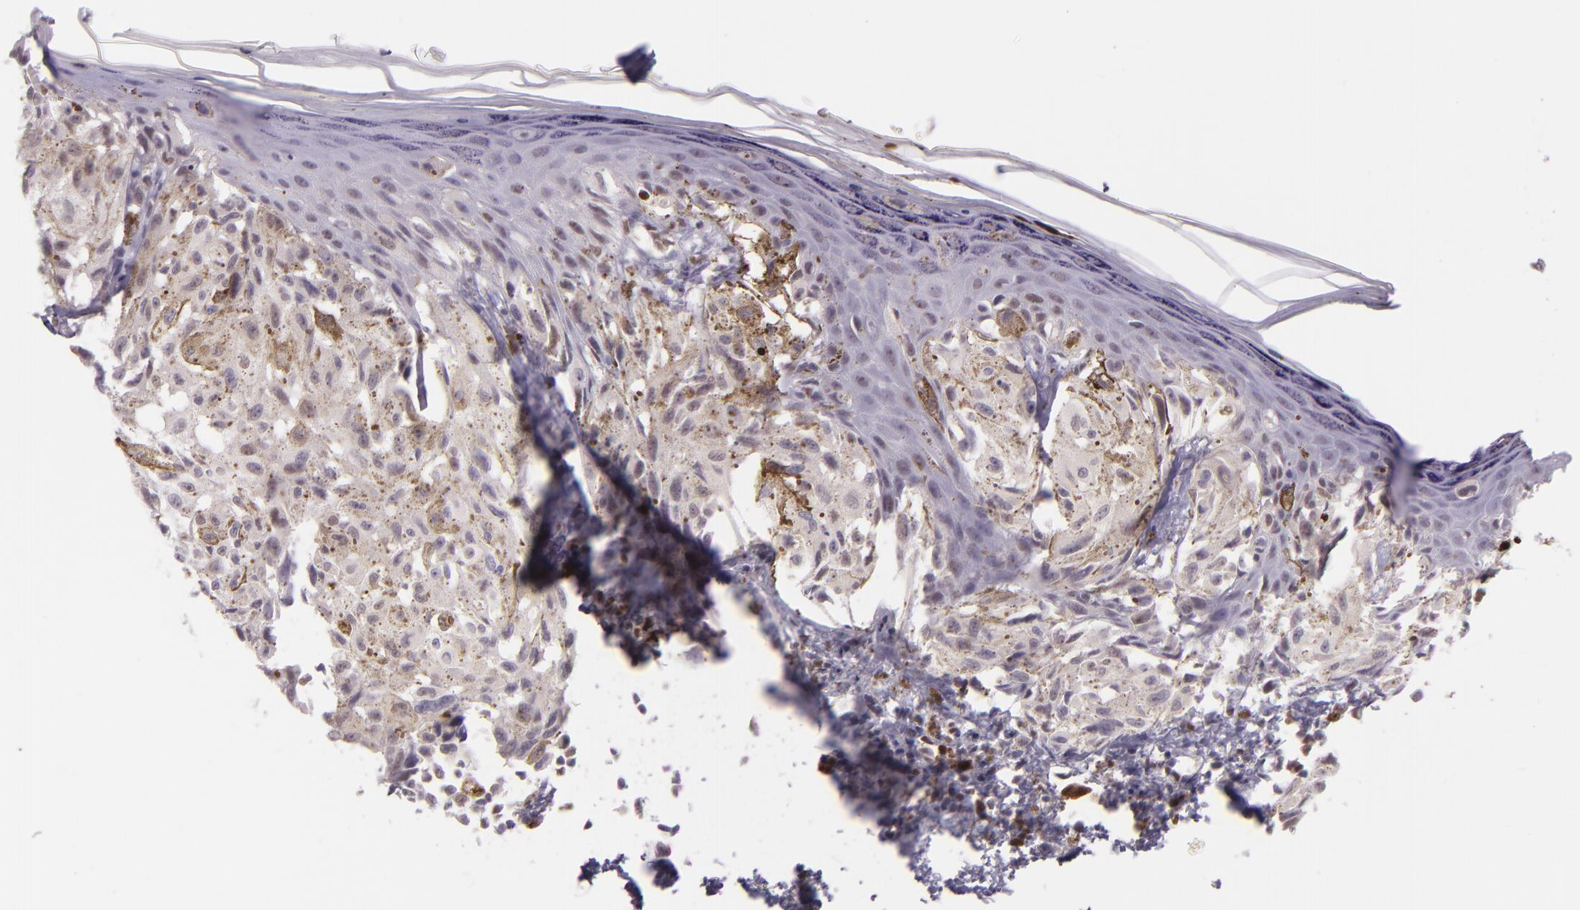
{"staining": {"intensity": "negative", "quantity": "none", "location": "none"}, "tissue": "melanoma", "cell_type": "Tumor cells", "image_type": "cancer", "snomed": [{"axis": "morphology", "description": "Malignant melanoma, NOS"}, {"axis": "topography", "description": "Skin"}], "caption": "Immunohistochemistry (IHC) of malignant melanoma shows no positivity in tumor cells. The staining is performed using DAB brown chromogen with nuclei counter-stained in using hematoxylin.", "gene": "CHEK2", "patient": {"sex": "female", "age": 72}}